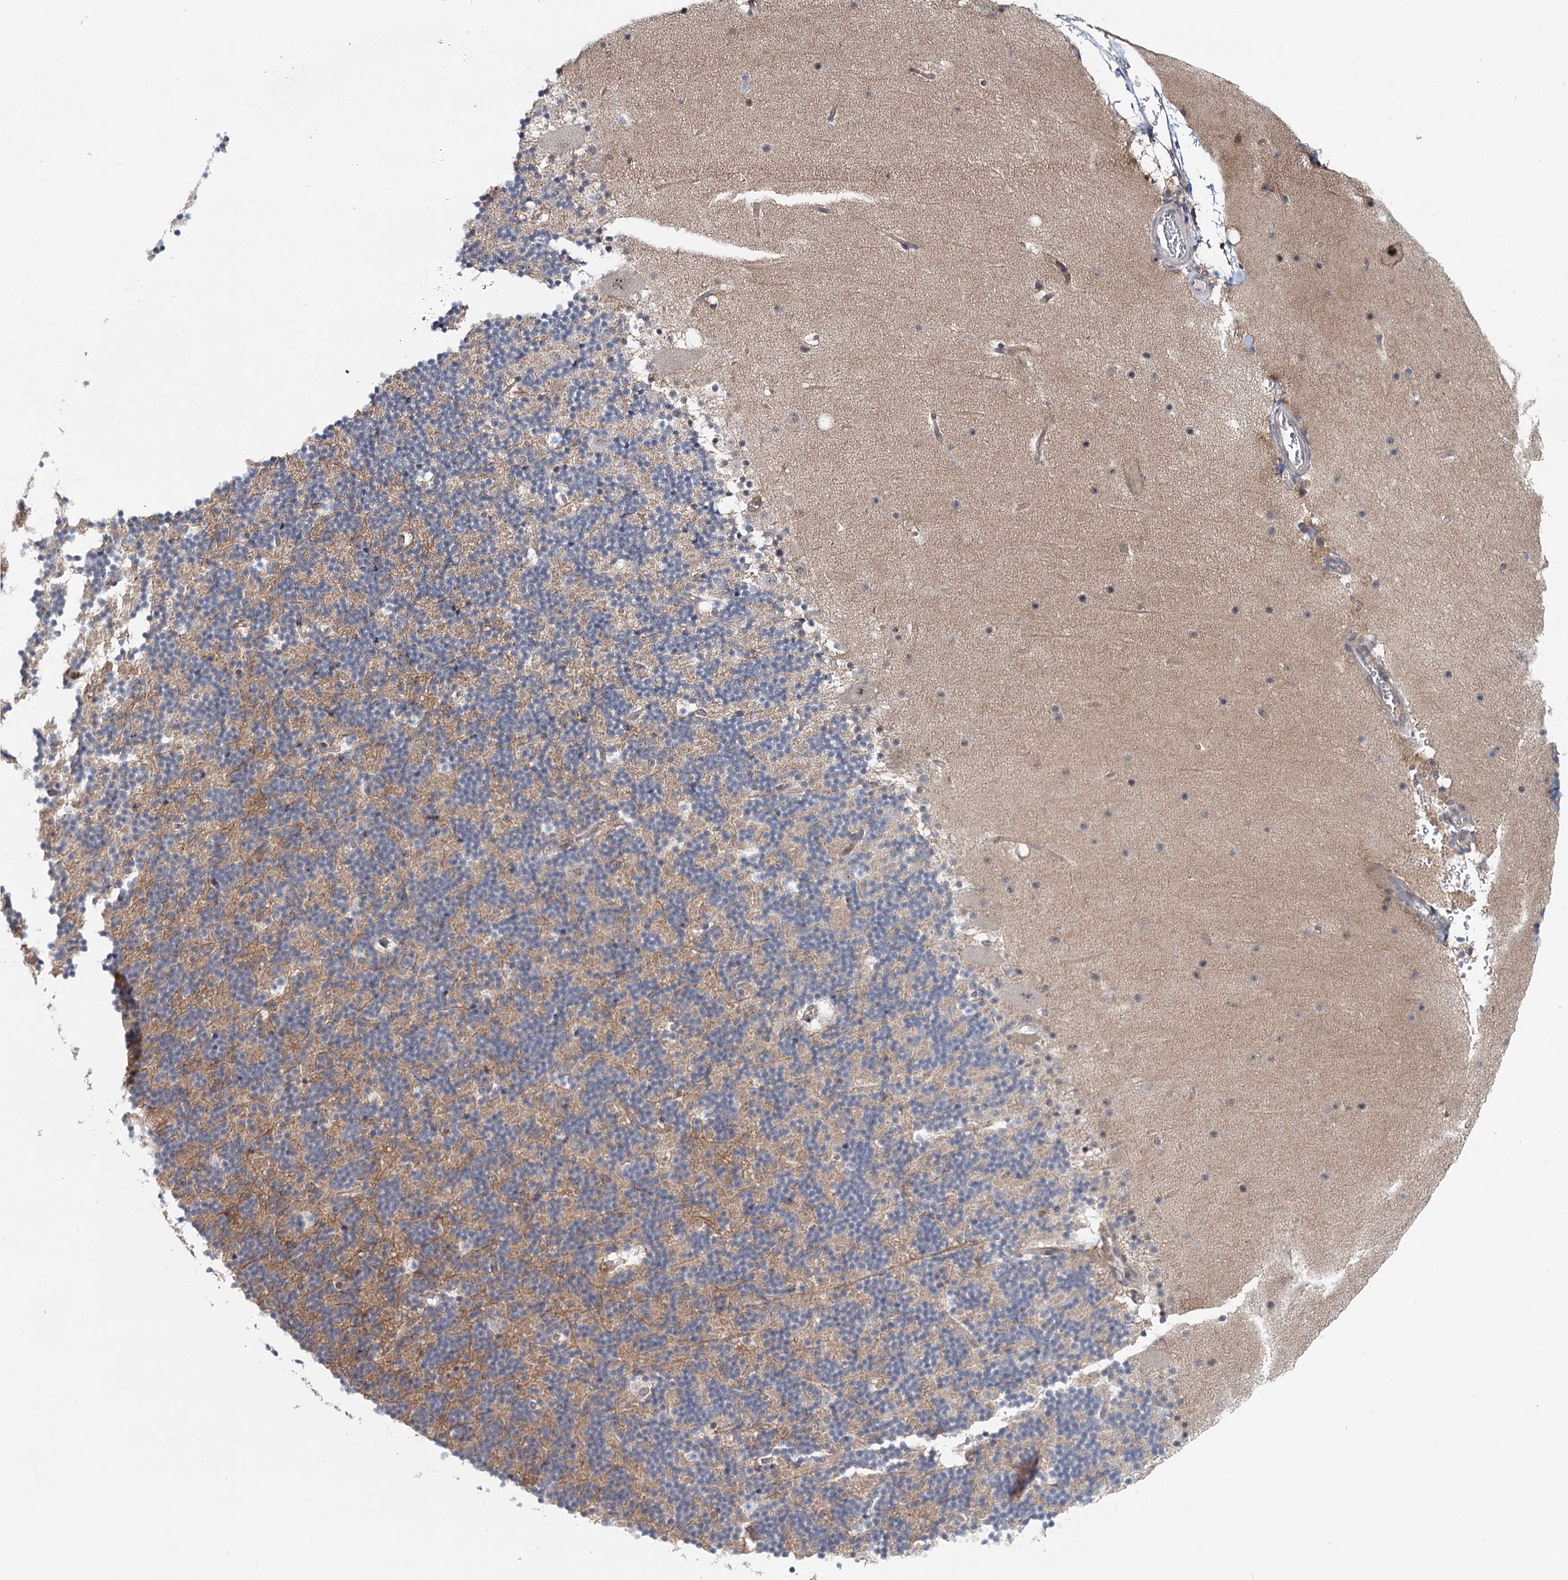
{"staining": {"intensity": "moderate", "quantity": "<25%", "location": "cytoplasmic/membranous"}, "tissue": "cerebellum", "cell_type": "Cells in granular layer", "image_type": "normal", "snomed": [{"axis": "morphology", "description": "Normal tissue, NOS"}, {"axis": "topography", "description": "Cerebellum"}], "caption": "A brown stain highlights moderate cytoplasmic/membranous staining of a protein in cells in granular layer of normal human cerebellum. The staining was performed using DAB, with brown indicating positive protein expression. Nuclei are stained blue with hematoxylin.", "gene": "CDC42SE2", "patient": {"sex": "male", "age": 57}}